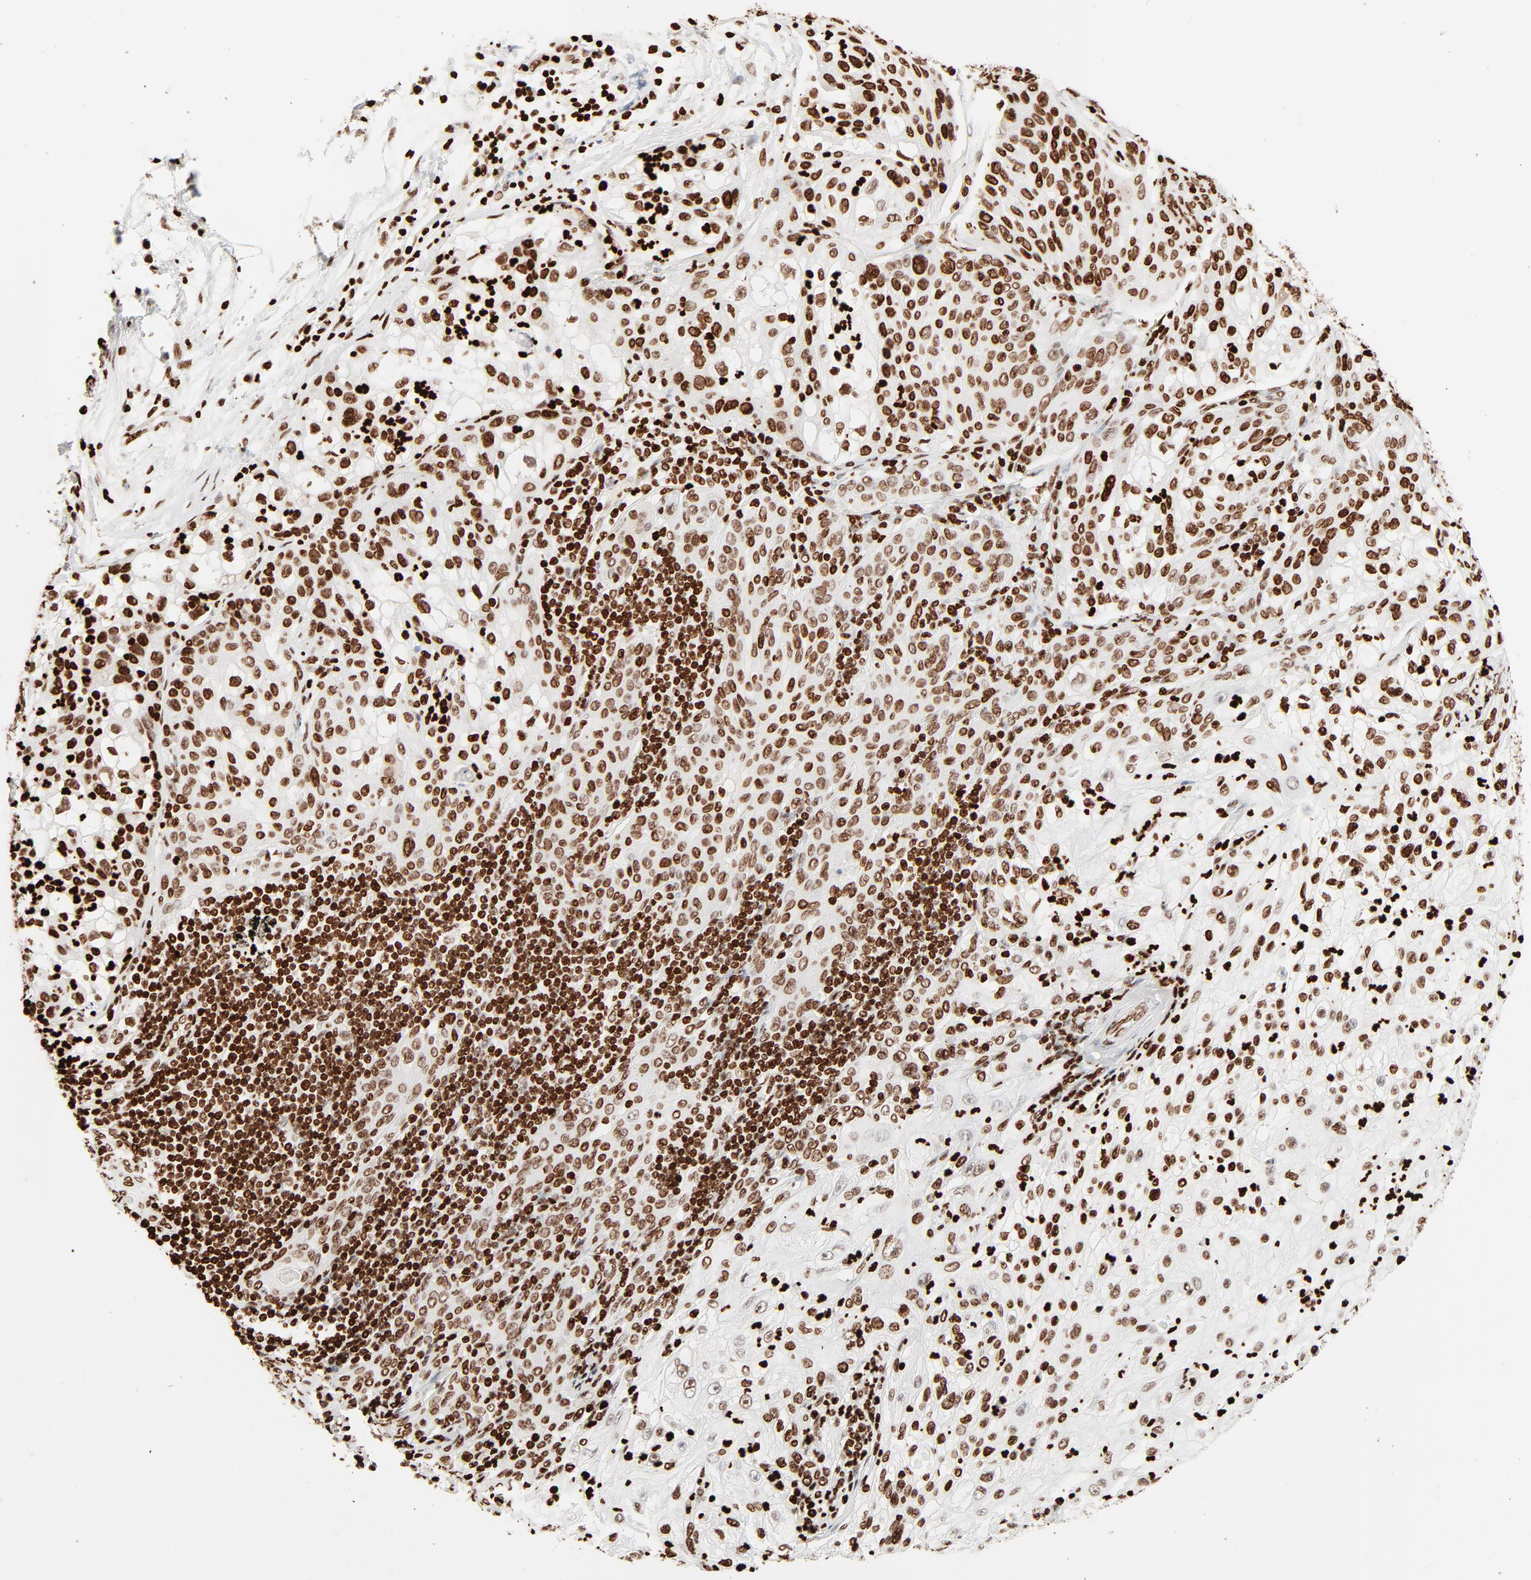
{"staining": {"intensity": "strong", "quantity": ">75%", "location": "cytoplasmic/membranous,nuclear"}, "tissue": "lung cancer", "cell_type": "Tumor cells", "image_type": "cancer", "snomed": [{"axis": "morphology", "description": "Inflammation, NOS"}, {"axis": "morphology", "description": "Squamous cell carcinoma, NOS"}, {"axis": "topography", "description": "Lymph node"}, {"axis": "topography", "description": "Soft tissue"}, {"axis": "topography", "description": "Lung"}], "caption": "A brown stain shows strong cytoplasmic/membranous and nuclear expression of a protein in lung squamous cell carcinoma tumor cells.", "gene": "HMGB2", "patient": {"sex": "male", "age": 66}}